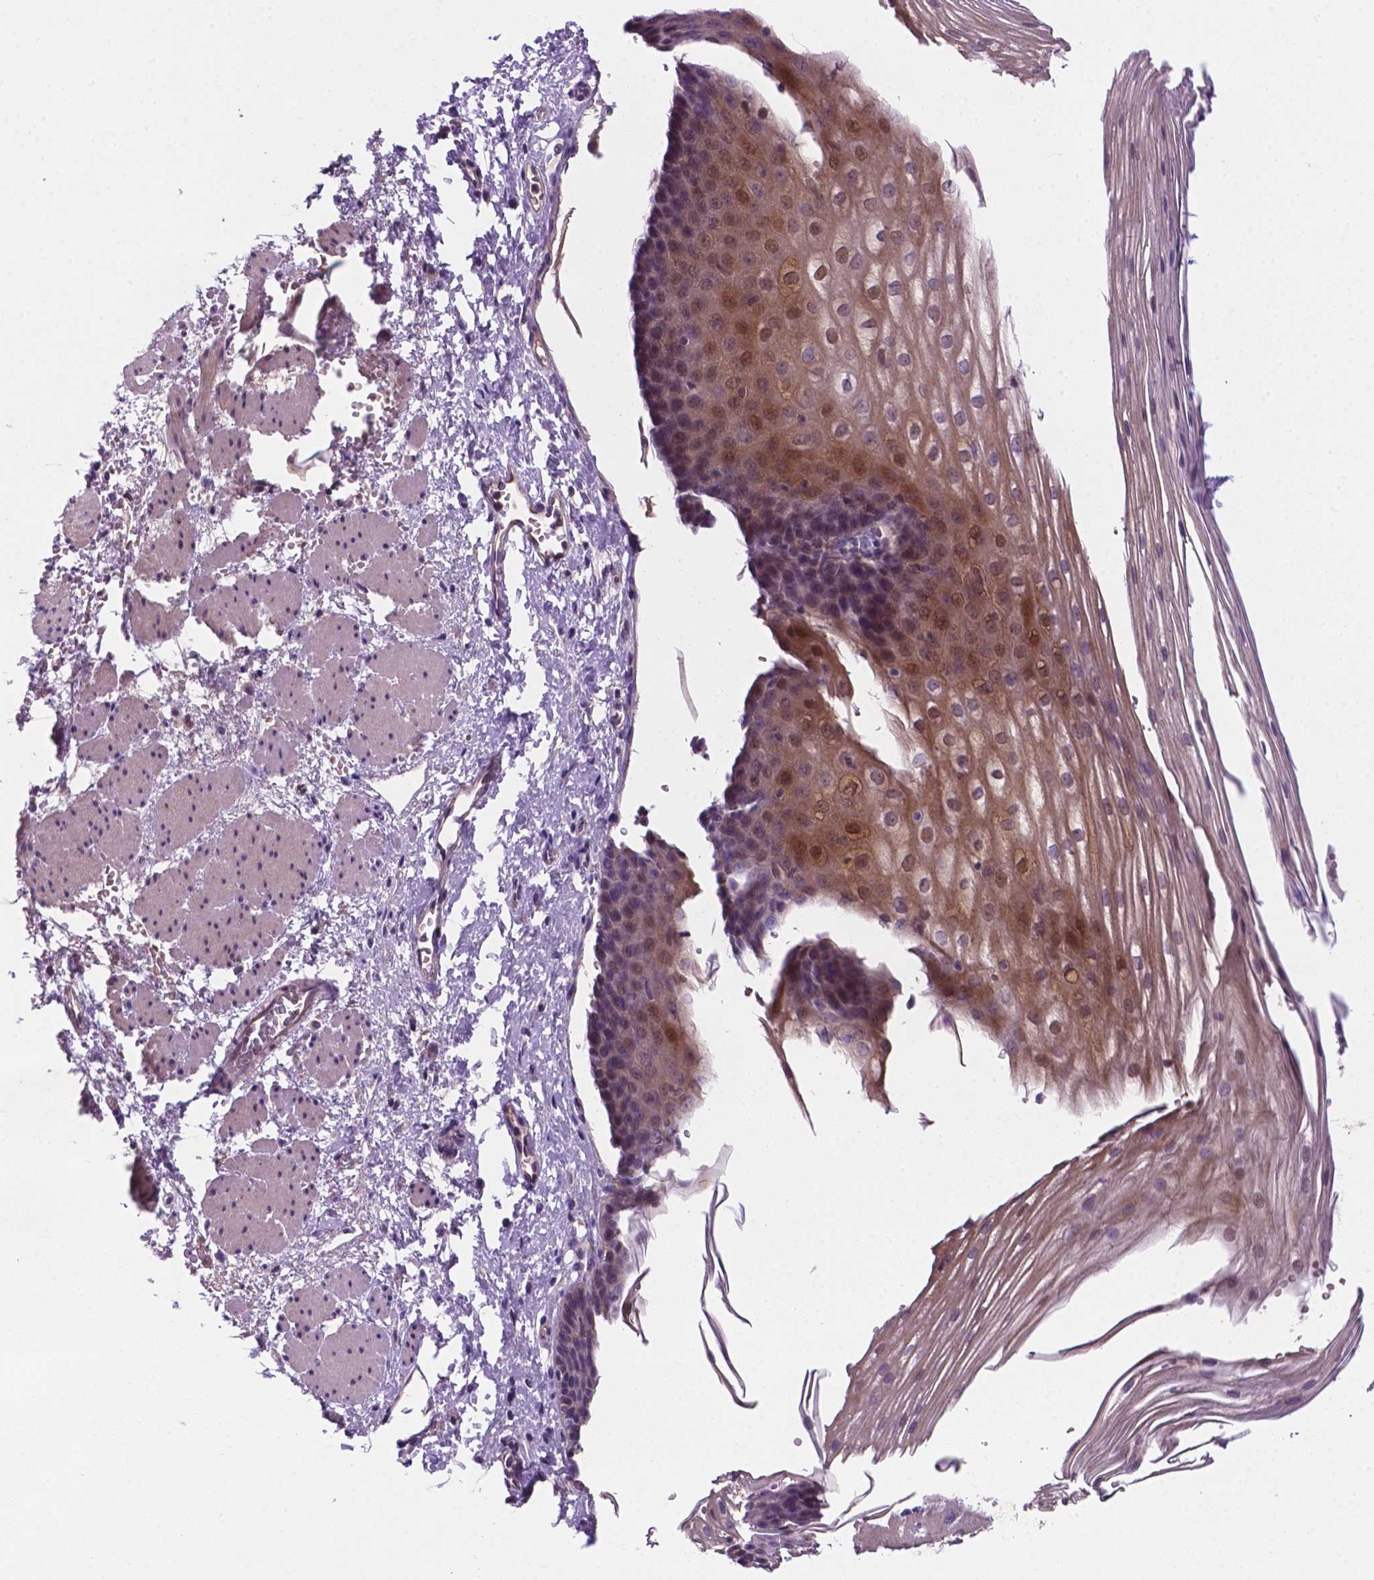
{"staining": {"intensity": "moderate", "quantity": ">75%", "location": "cytoplasmic/membranous,nuclear"}, "tissue": "esophagus", "cell_type": "Squamous epithelial cells", "image_type": "normal", "snomed": [{"axis": "morphology", "description": "Normal tissue, NOS"}, {"axis": "topography", "description": "Esophagus"}], "caption": "Protein analysis of normal esophagus reveals moderate cytoplasmic/membranous,nuclear staining in about >75% of squamous epithelial cells. (Stains: DAB in brown, nuclei in blue, Microscopy: brightfield microscopy at high magnification).", "gene": "TM4SF20", "patient": {"sex": "male", "age": 62}}